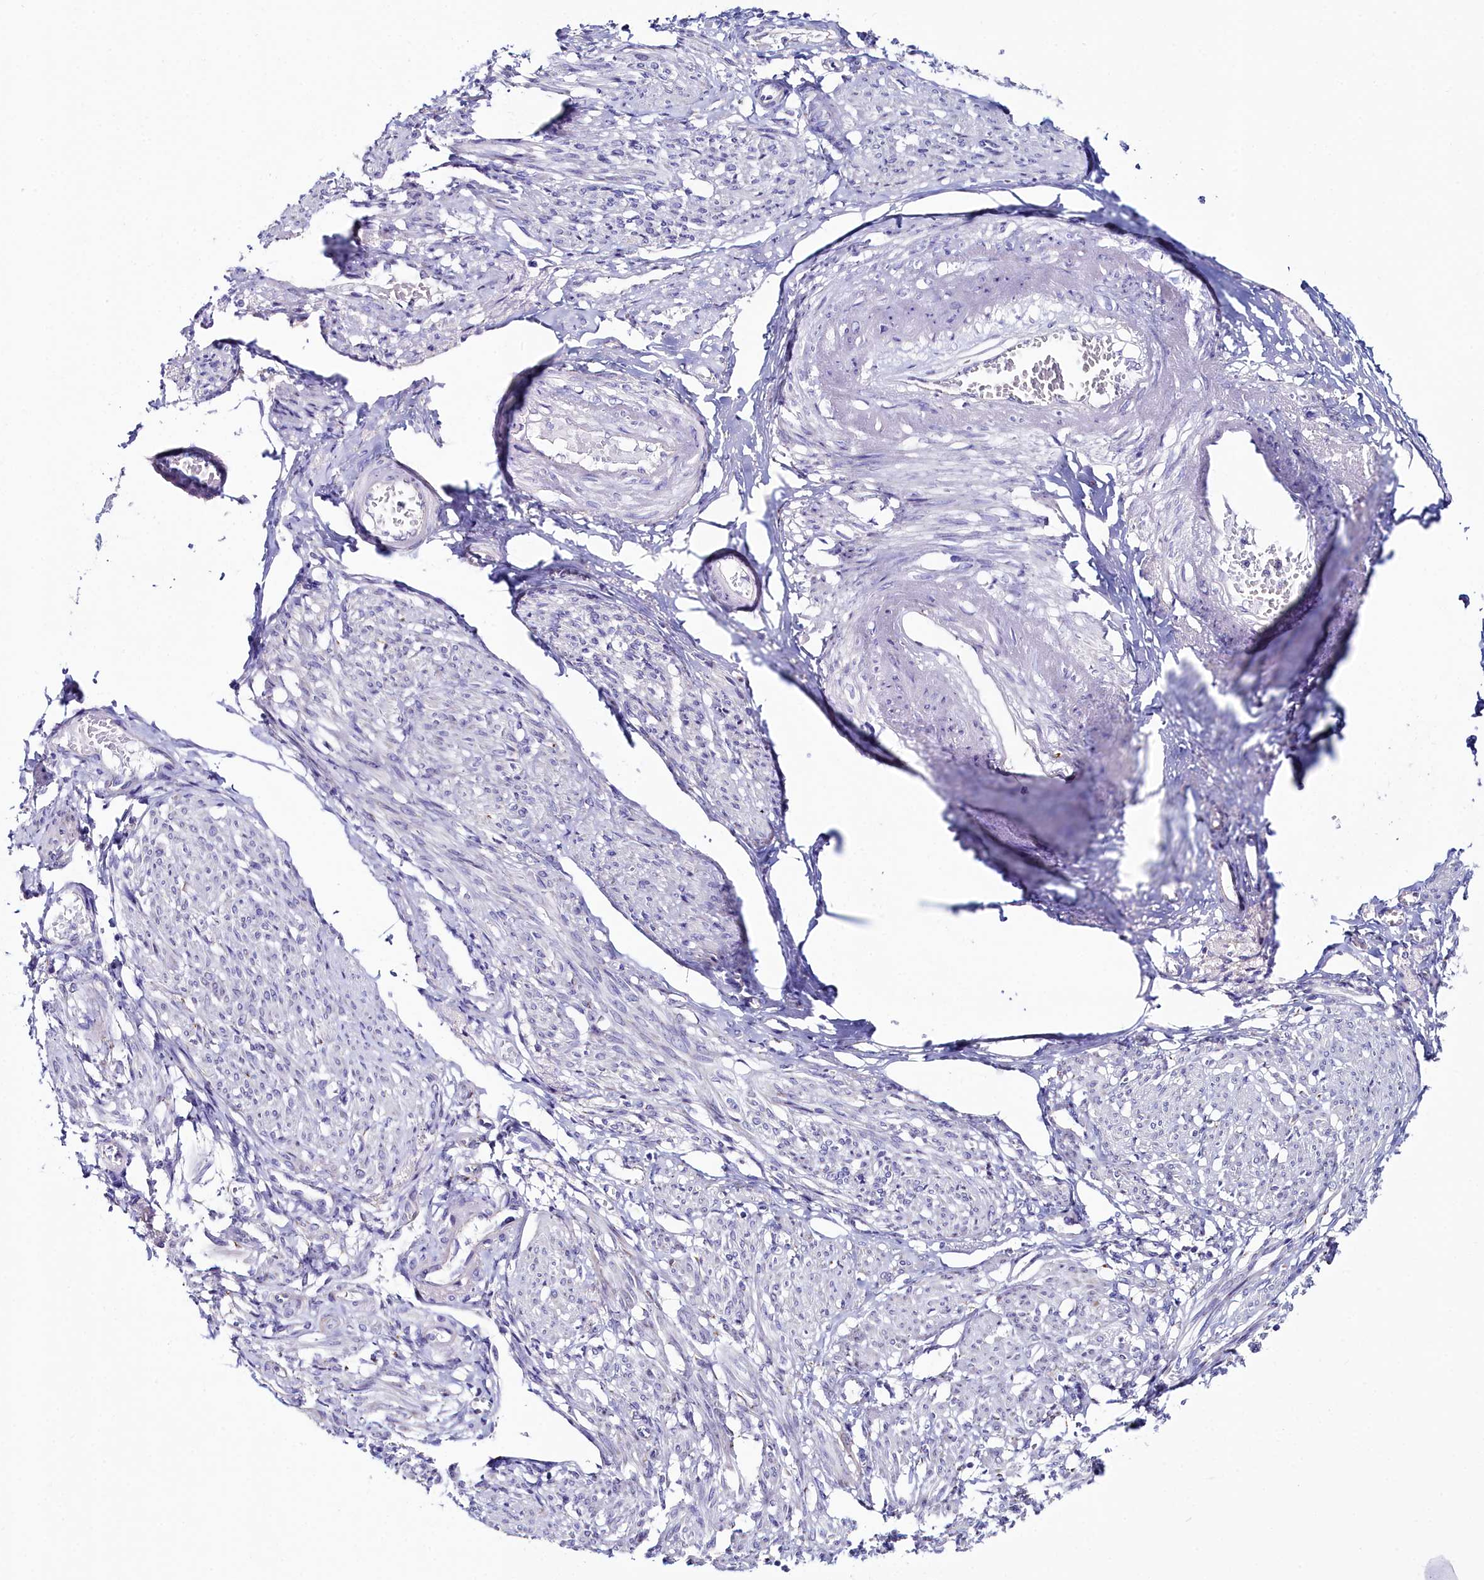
{"staining": {"intensity": "negative", "quantity": "none", "location": "none"}, "tissue": "smooth muscle", "cell_type": "Smooth muscle cells", "image_type": "normal", "snomed": [{"axis": "morphology", "description": "Normal tissue, NOS"}, {"axis": "topography", "description": "Smooth muscle"}], "caption": "The image demonstrates no staining of smooth muscle cells in unremarkable smooth muscle.", "gene": "SLC49A3", "patient": {"sex": "female", "age": 39}}